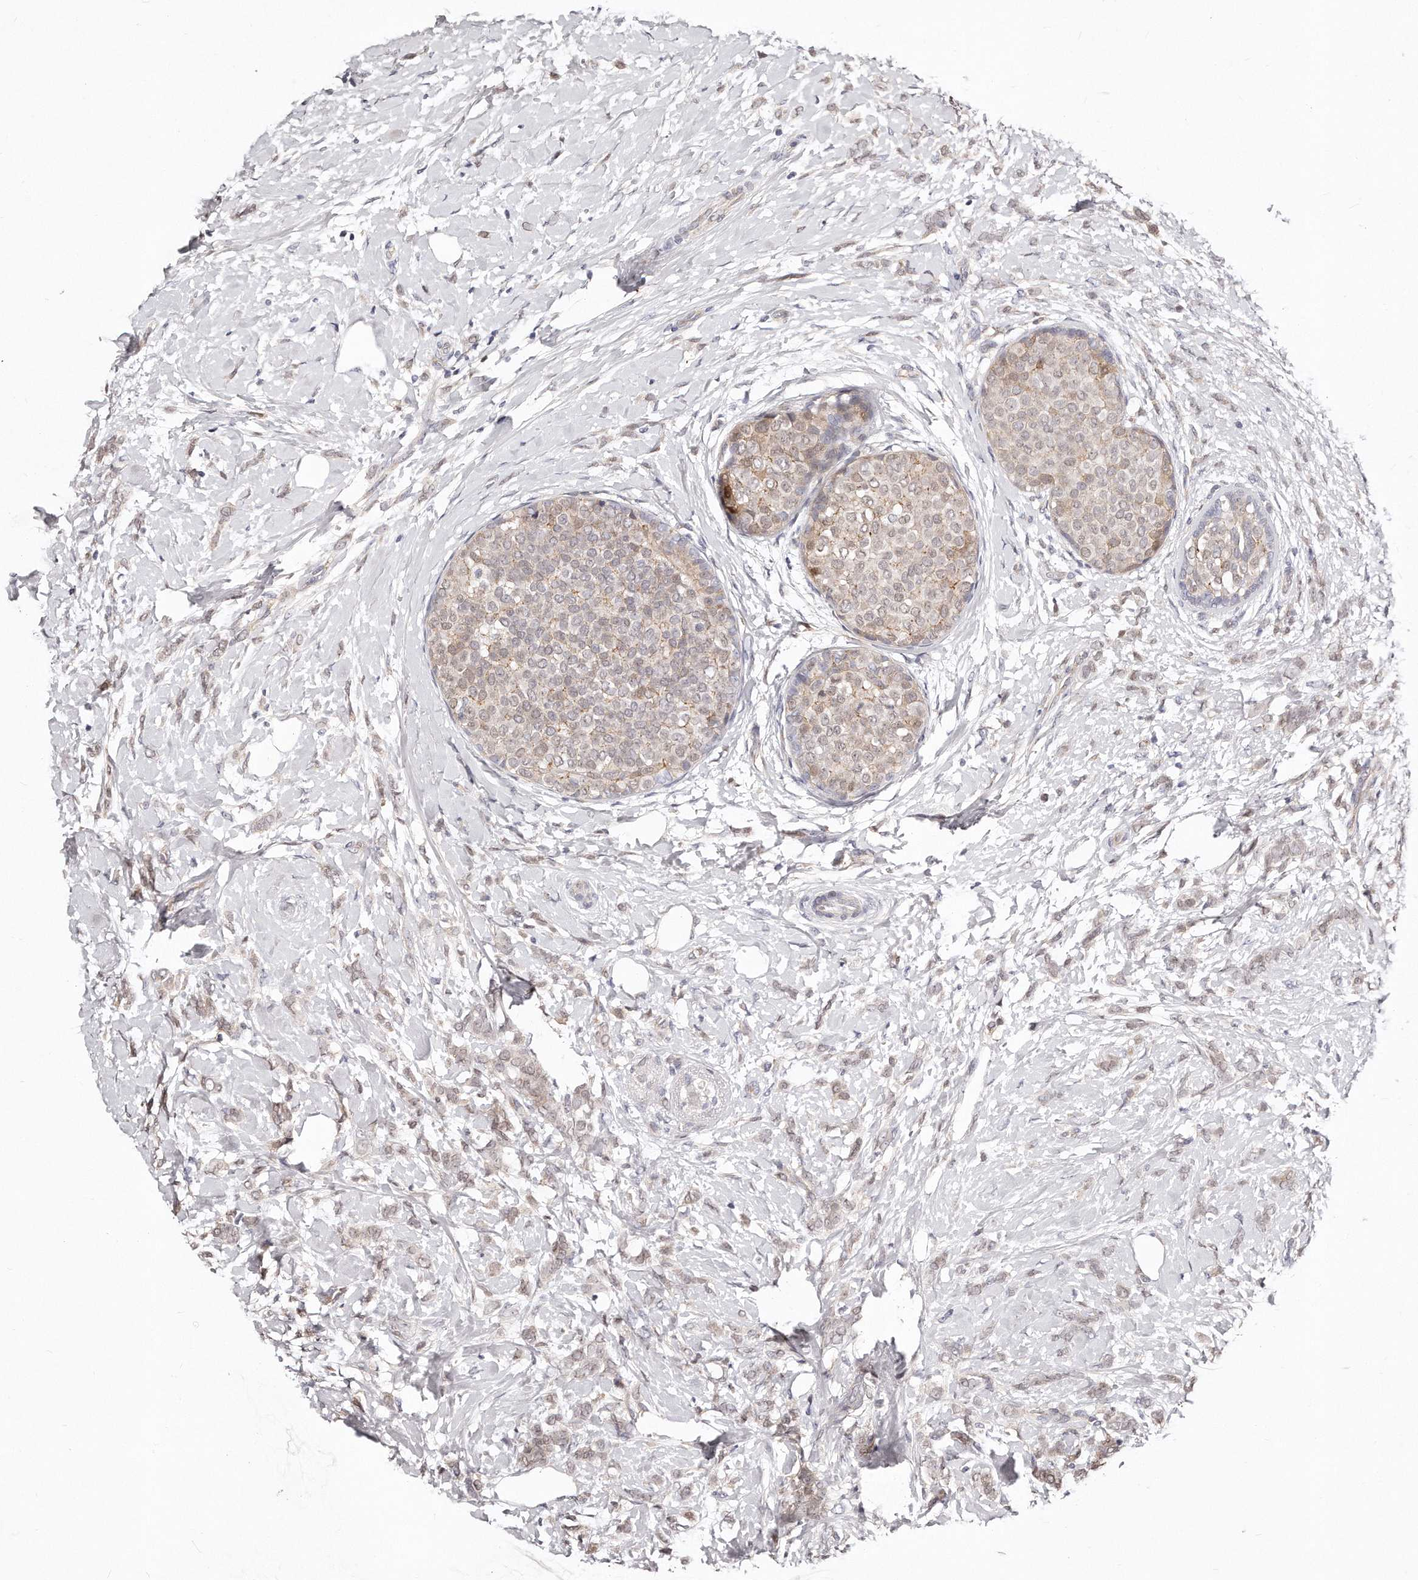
{"staining": {"intensity": "weak", "quantity": "25%-75%", "location": "cytoplasmic/membranous,nuclear"}, "tissue": "breast cancer", "cell_type": "Tumor cells", "image_type": "cancer", "snomed": [{"axis": "morphology", "description": "Lobular carcinoma, in situ"}, {"axis": "morphology", "description": "Lobular carcinoma"}, {"axis": "topography", "description": "Breast"}], "caption": "Human lobular carcinoma (breast) stained for a protein (brown) shows weak cytoplasmic/membranous and nuclear positive staining in about 25%-75% of tumor cells.", "gene": "CASZ1", "patient": {"sex": "female", "age": 41}}